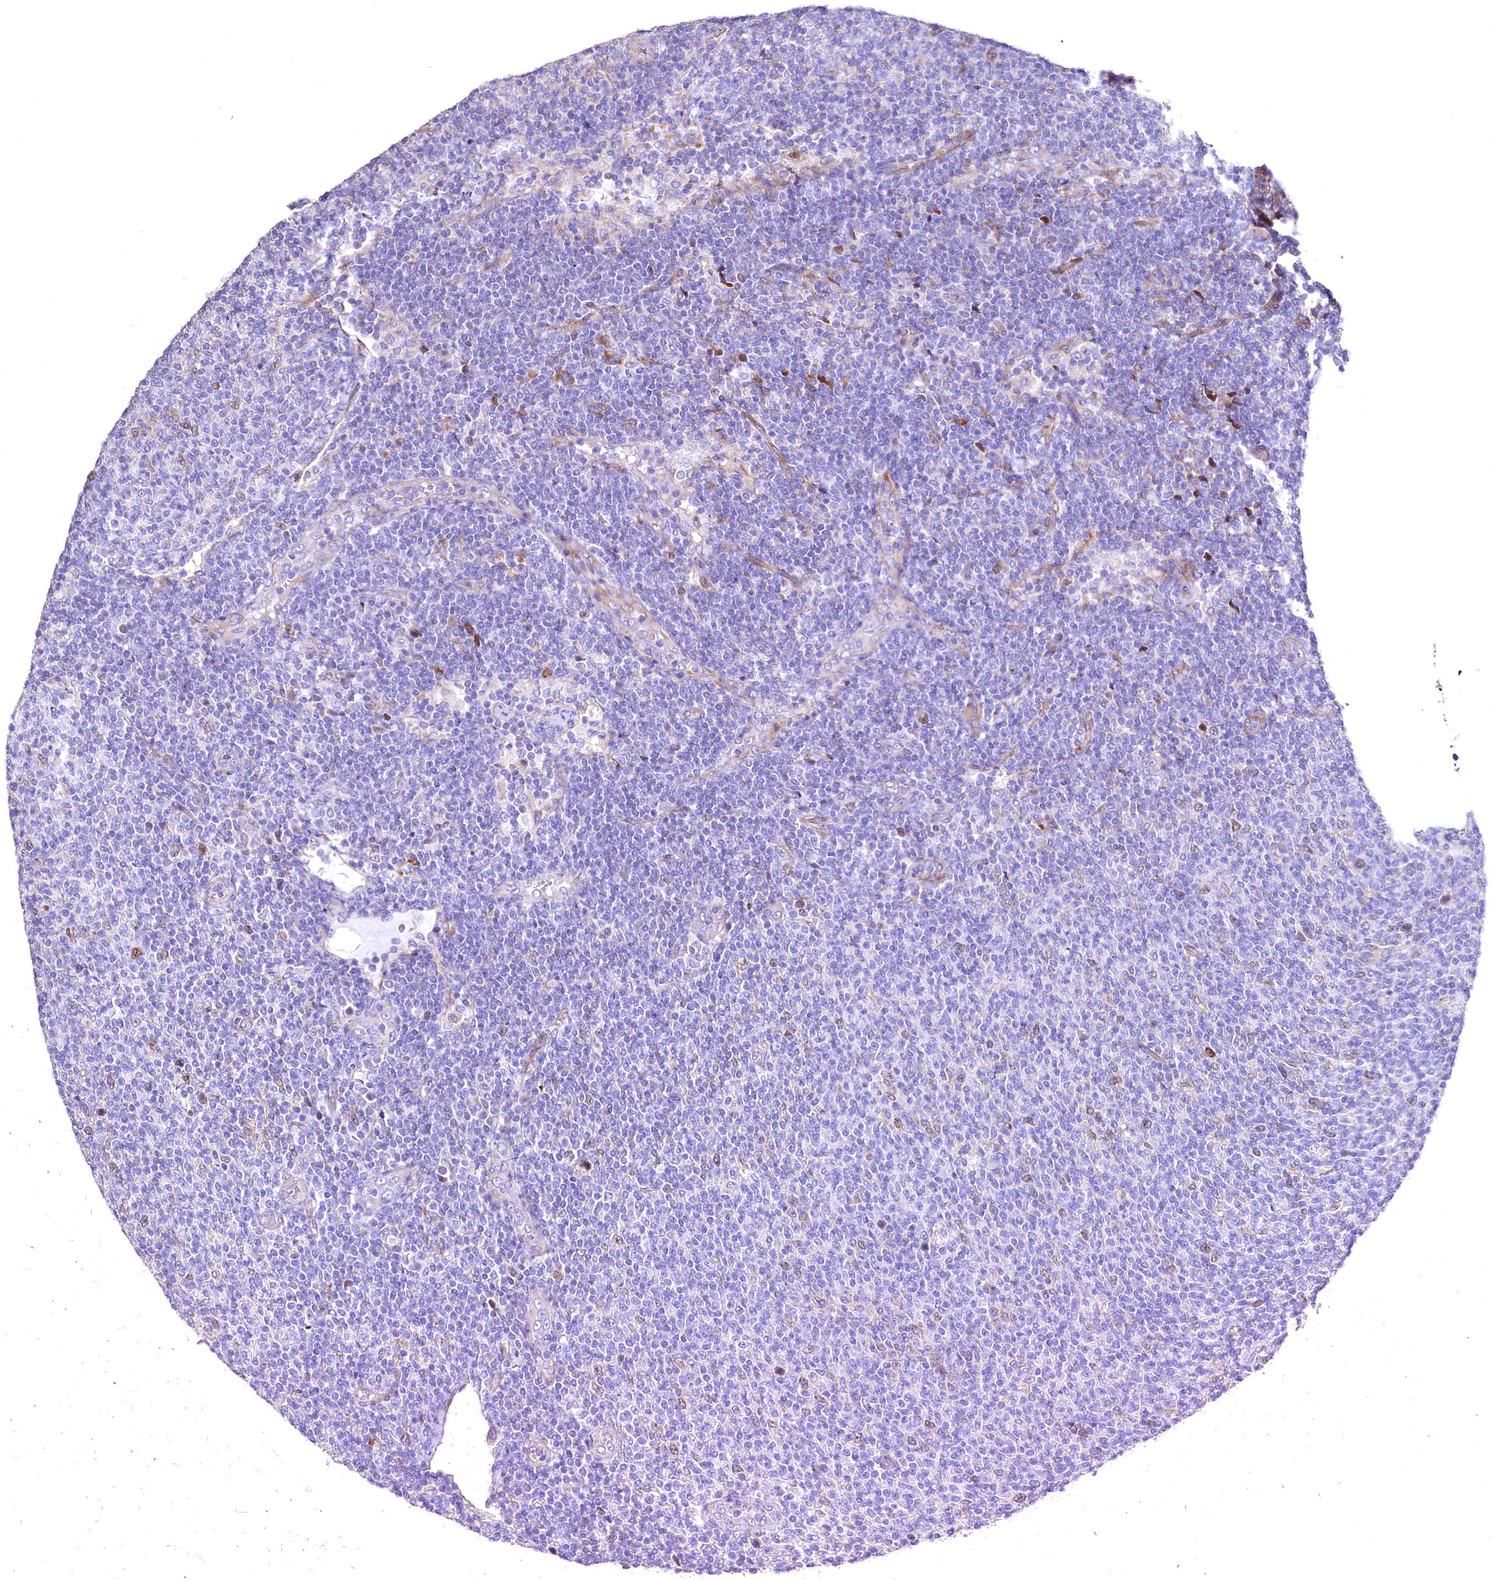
{"staining": {"intensity": "negative", "quantity": "none", "location": "none"}, "tissue": "lymphoma", "cell_type": "Tumor cells", "image_type": "cancer", "snomed": [{"axis": "morphology", "description": "Malignant lymphoma, non-Hodgkin's type, Low grade"}, {"axis": "topography", "description": "Lymph node"}], "caption": "The photomicrograph reveals no staining of tumor cells in lymphoma.", "gene": "WNT8A", "patient": {"sex": "male", "age": 66}}